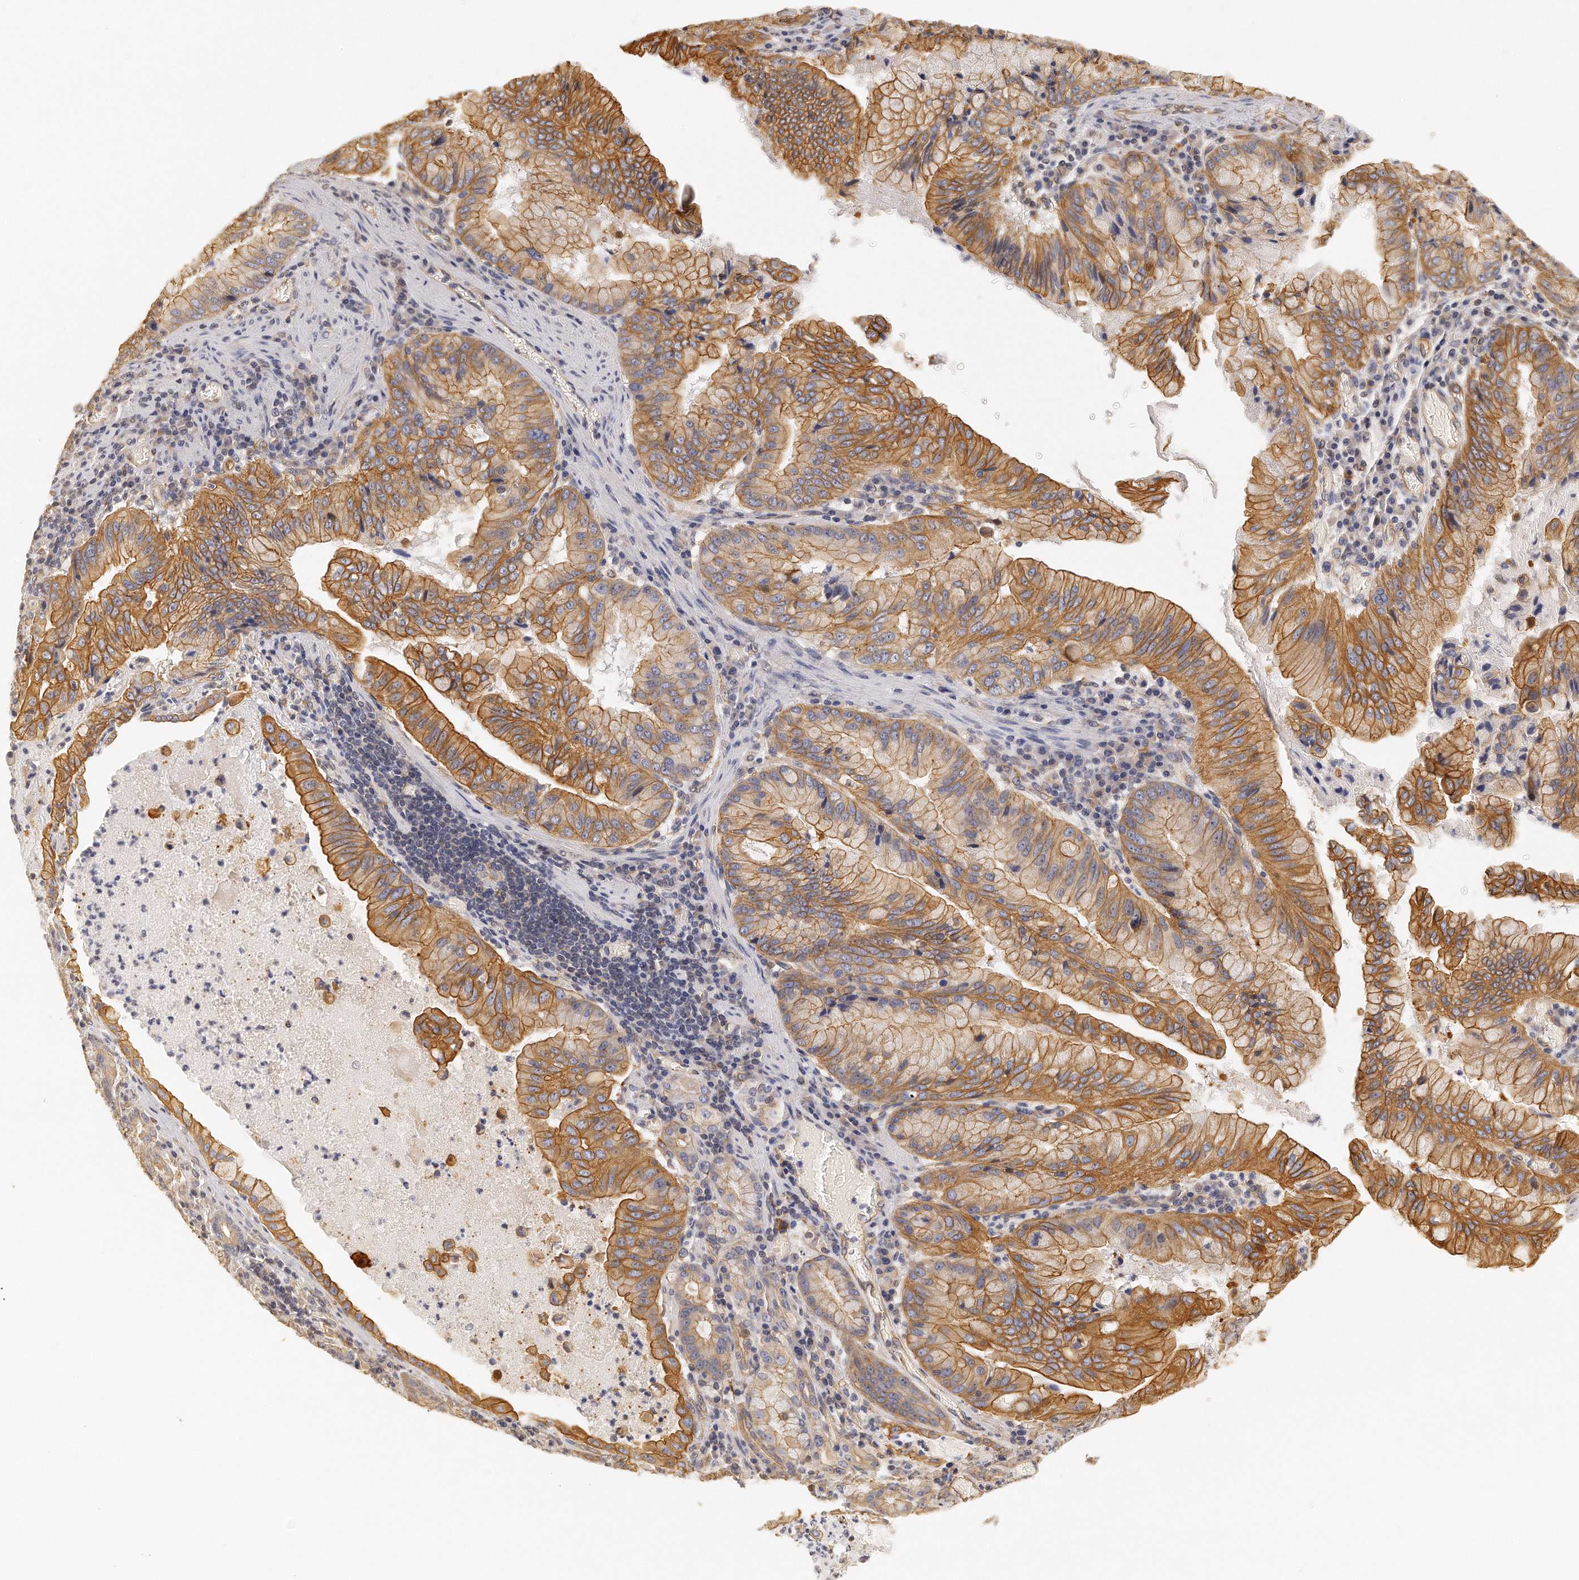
{"staining": {"intensity": "moderate", "quantity": ">75%", "location": "cytoplasmic/membranous"}, "tissue": "stomach cancer", "cell_type": "Tumor cells", "image_type": "cancer", "snomed": [{"axis": "morphology", "description": "Adenocarcinoma, NOS"}, {"axis": "topography", "description": "Stomach, upper"}], "caption": "IHC of human adenocarcinoma (stomach) shows medium levels of moderate cytoplasmic/membranous expression in about >75% of tumor cells. The protein is stained brown, and the nuclei are stained in blue (DAB IHC with brightfield microscopy, high magnification).", "gene": "CHST7", "patient": {"sex": "male", "age": 80}}